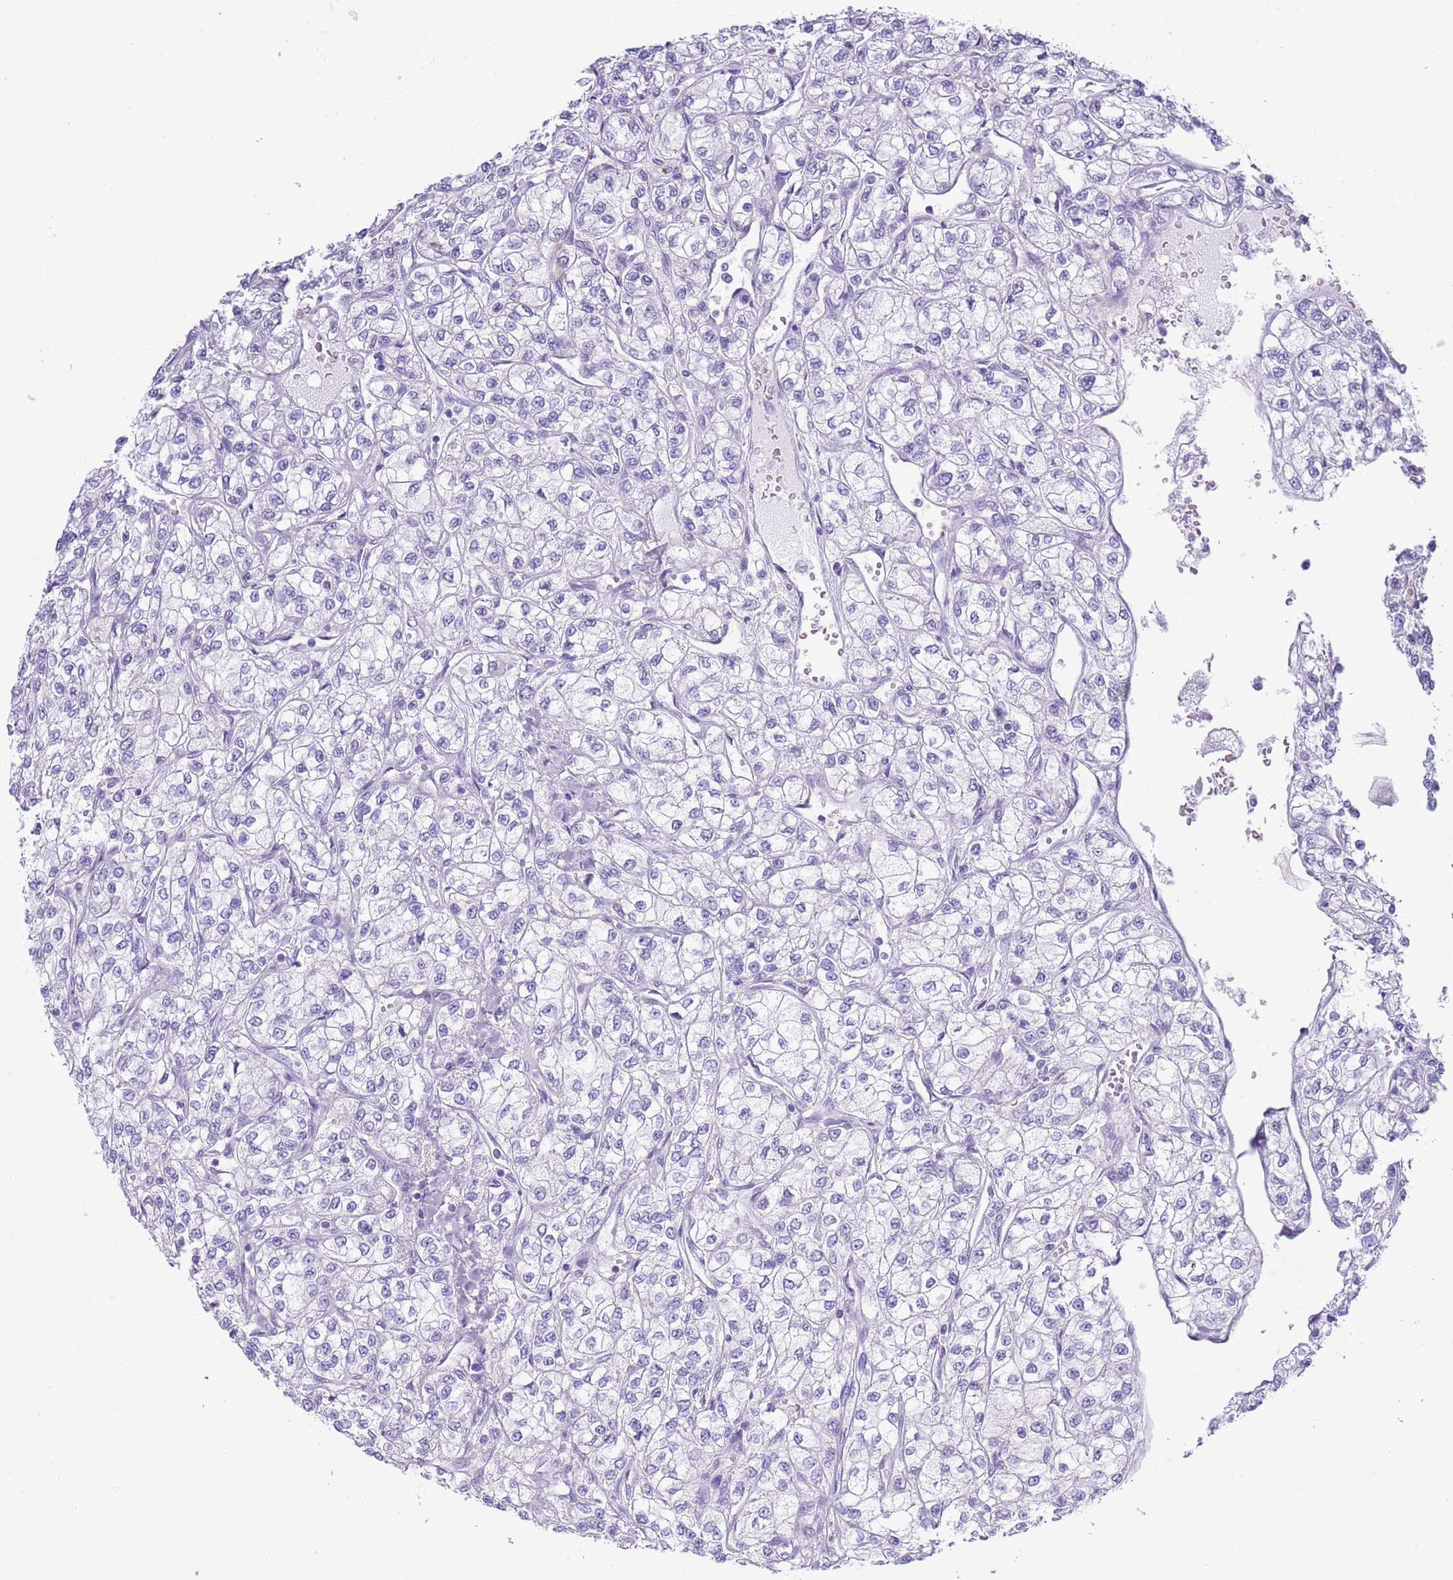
{"staining": {"intensity": "negative", "quantity": "none", "location": "none"}, "tissue": "renal cancer", "cell_type": "Tumor cells", "image_type": "cancer", "snomed": [{"axis": "morphology", "description": "Adenocarcinoma, NOS"}, {"axis": "topography", "description": "Kidney"}], "caption": "Immunohistochemical staining of human renal adenocarcinoma exhibits no significant expression in tumor cells.", "gene": "MOCOS", "patient": {"sex": "male", "age": 80}}